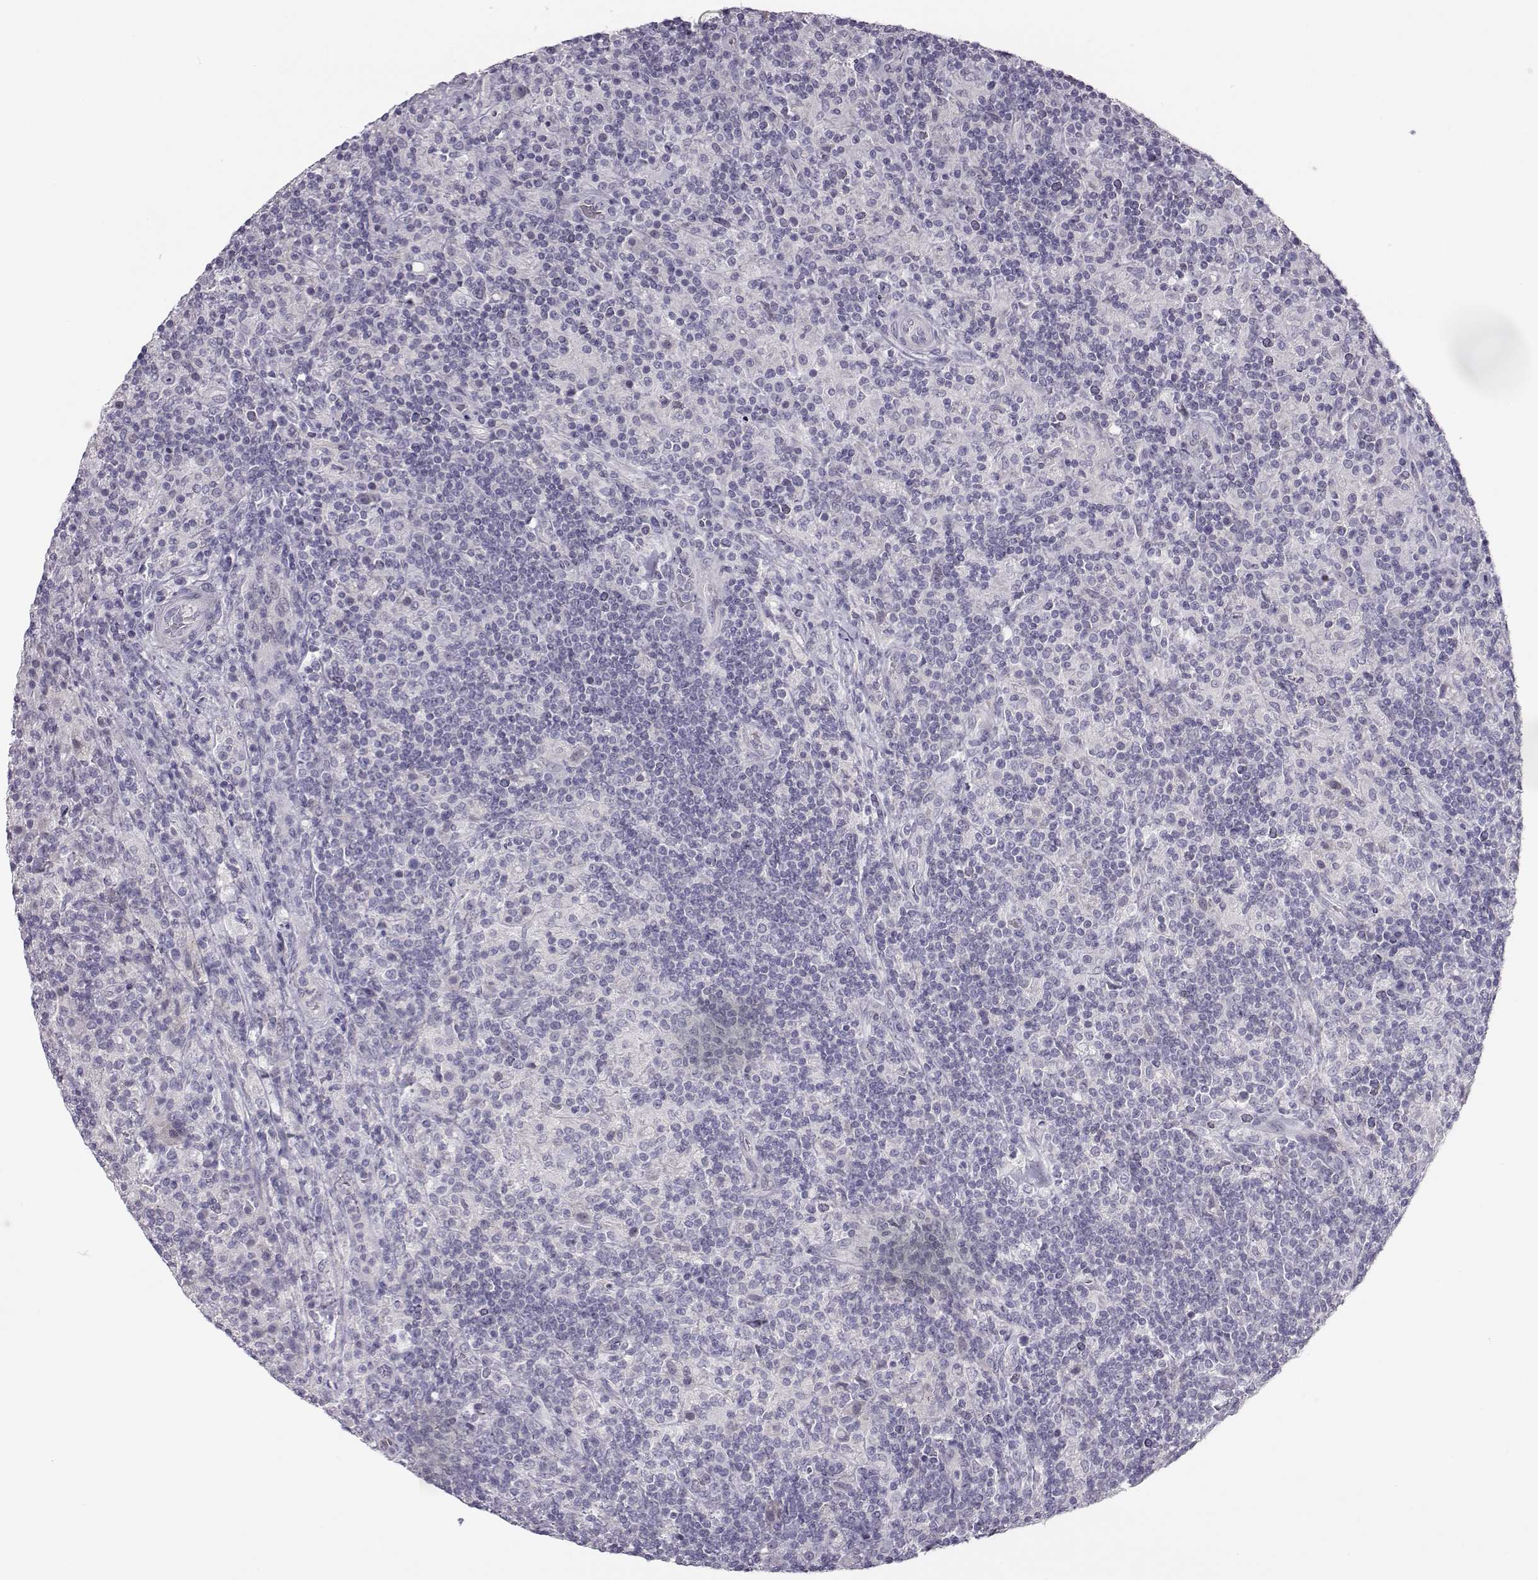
{"staining": {"intensity": "negative", "quantity": "none", "location": "none"}, "tissue": "lymphoma", "cell_type": "Tumor cells", "image_type": "cancer", "snomed": [{"axis": "morphology", "description": "Hodgkin's disease, NOS"}, {"axis": "topography", "description": "Lymph node"}], "caption": "Tumor cells show no significant staining in Hodgkin's disease.", "gene": "MYCBPAP", "patient": {"sex": "male", "age": 70}}